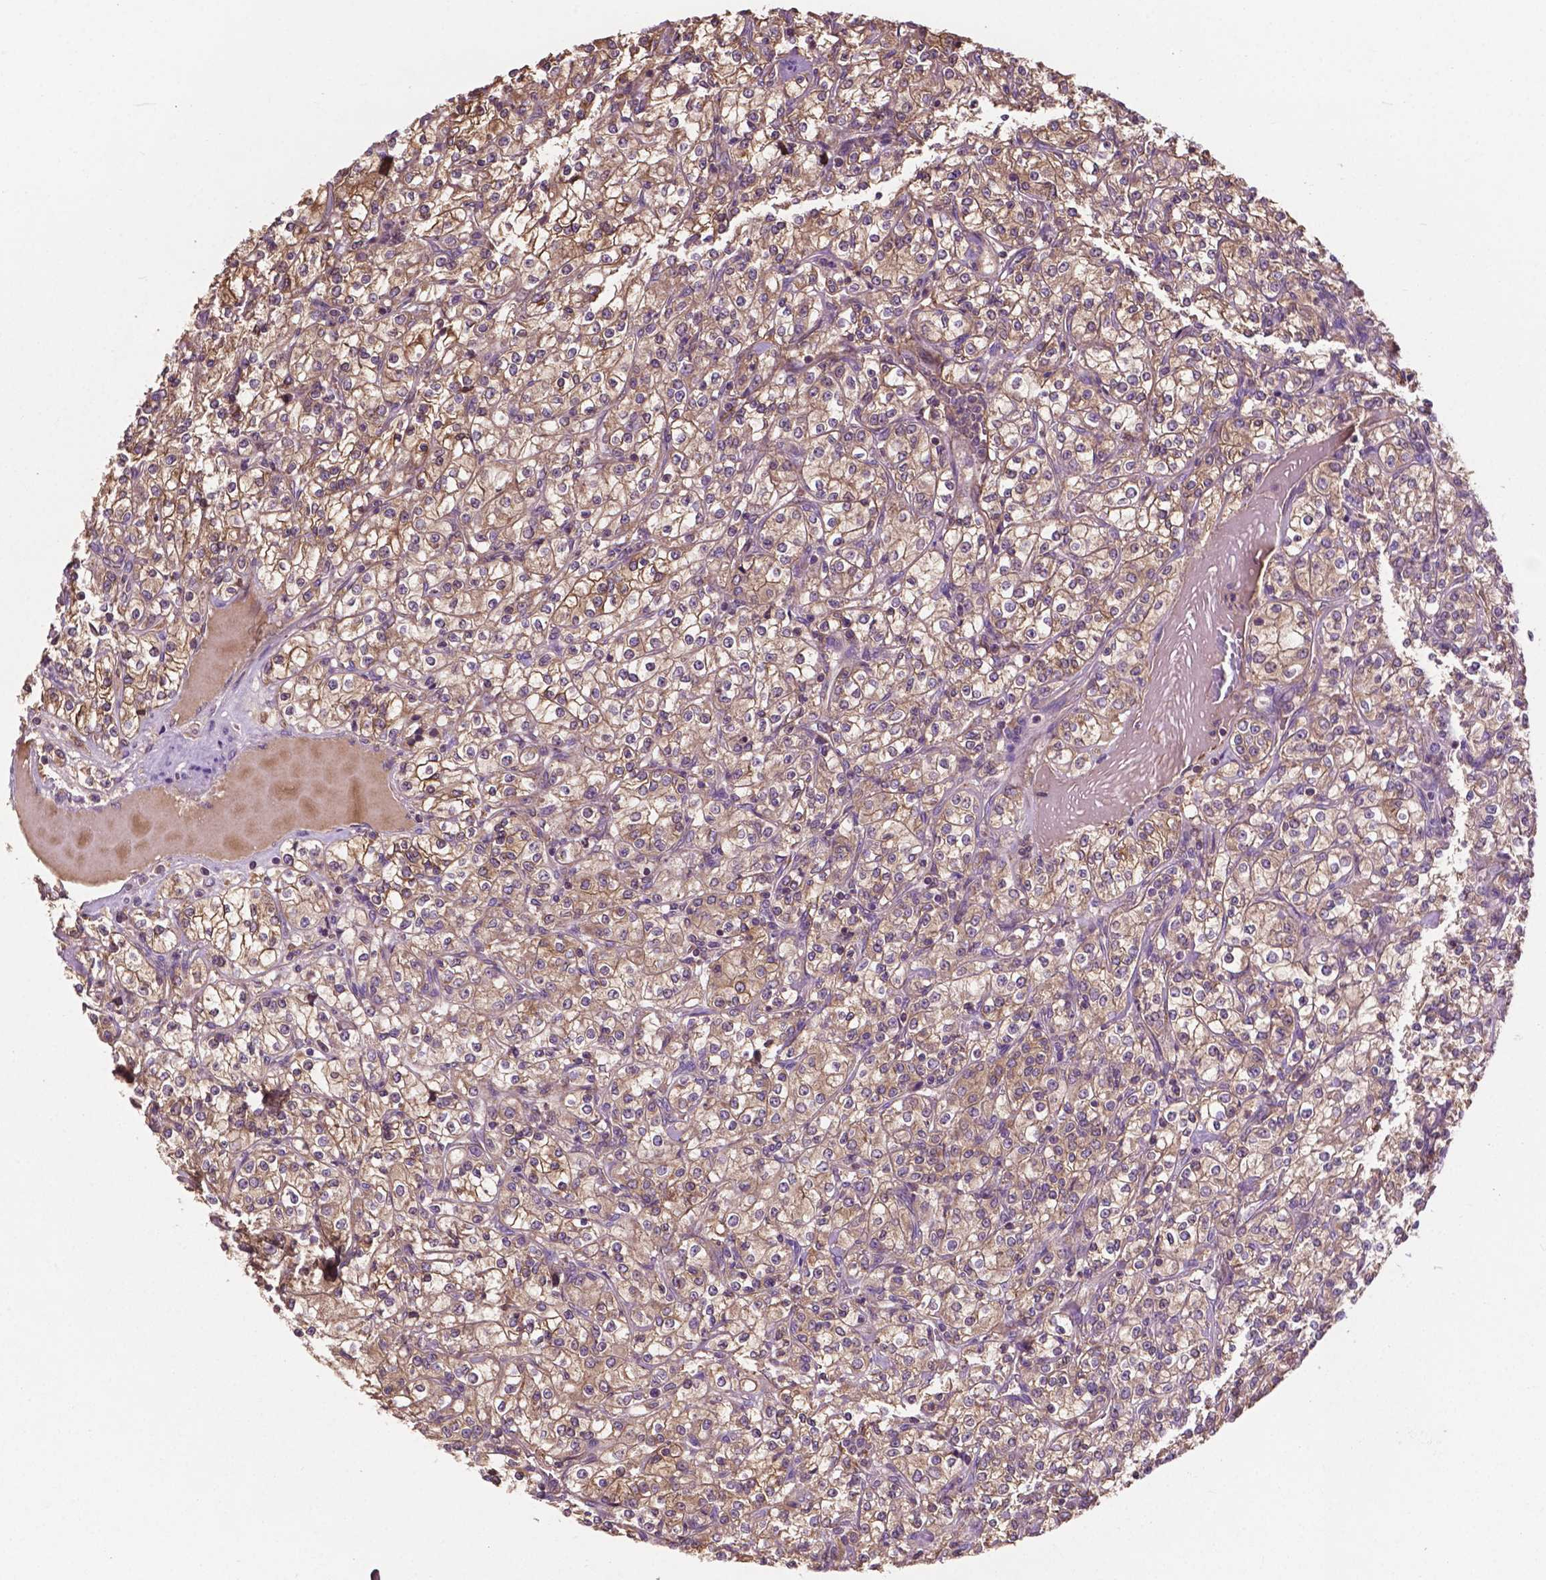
{"staining": {"intensity": "moderate", "quantity": ">75%", "location": "cytoplasmic/membranous"}, "tissue": "renal cancer", "cell_type": "Tumor cells", "image_type": "cancer", "snomed": [{"axis": "morphology", "description": "Adenocarcinoma, NOS"}, {"axis": "topography", "description": "Kidney"}], "caption": "Adenocarcinoma (renal) was stained to show a protein in brown. There is medium levels of moderate cytoplasmic/membranous expression in approximately >75% of tumor cells.", "gene": "GJA9", "patient": {"sex": "male", "age": 77}}